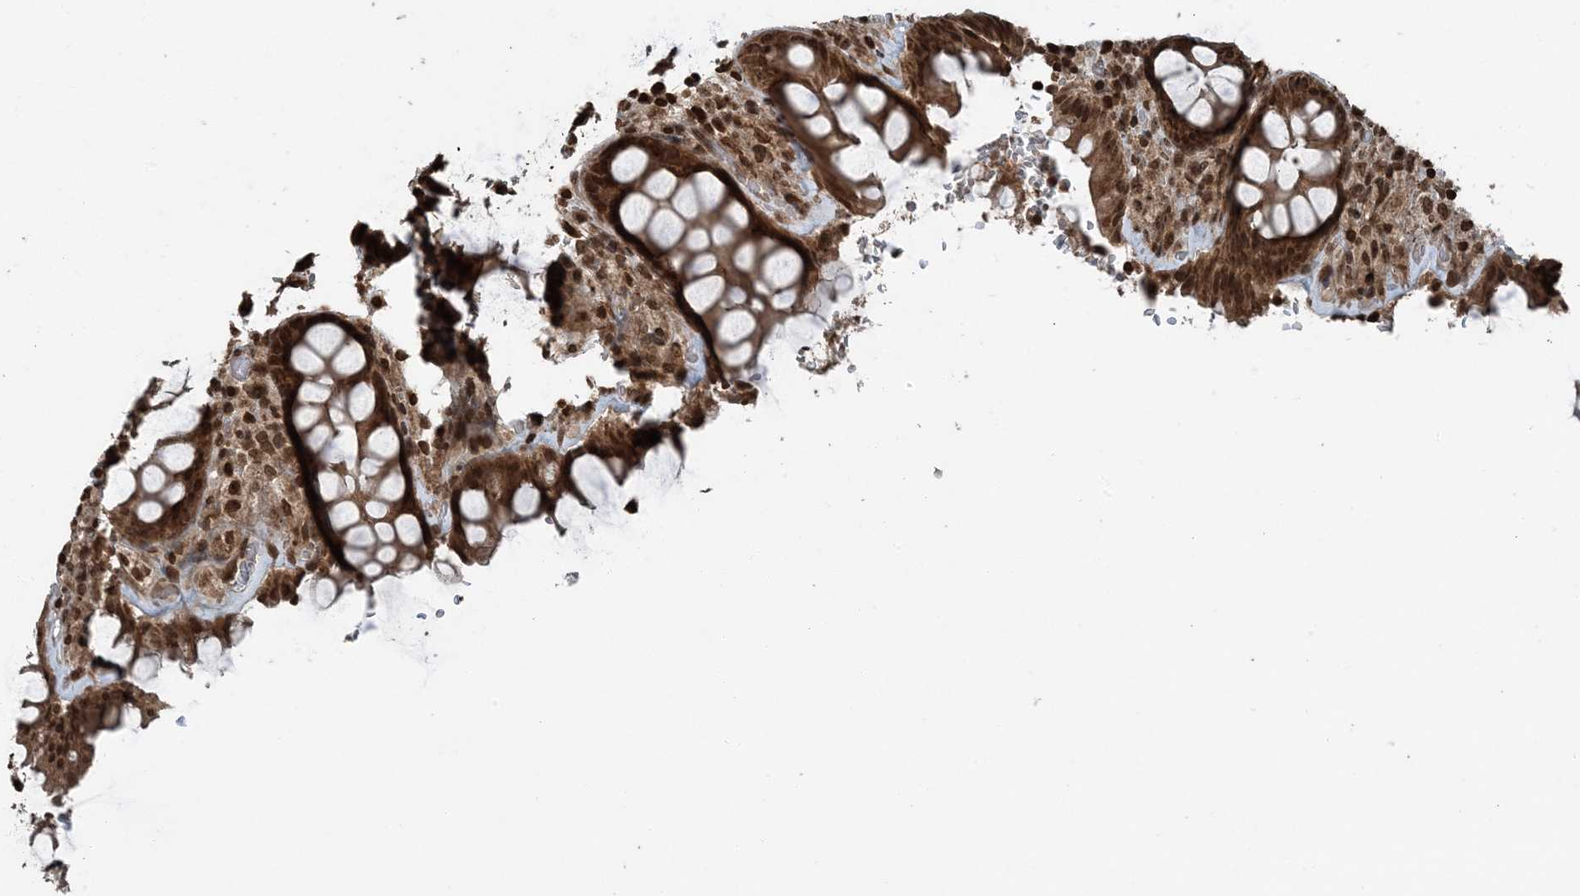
{"staining": {"intensity": "strong", "quantity": ">75%", "location": "cytoplasmic/membranous,nuclear"}, "tissue": "rectum", "cell_type": "Glandular cells", "image_type": "normal", "snomed": [{"axis": "morphology", "description": "Normal tissue, NOS"}, {"axis": "topography", "description": "Rectum"}], "caption": "A high-resolution photomicrograph shows IHC staining of benign rectum, which shows strong cytoplasmic/membranous,nuclear staining in approximately >75% of glandular cells.", "gene": "ZFAND2B", "patient": {"sex": "male", "age": 64}}